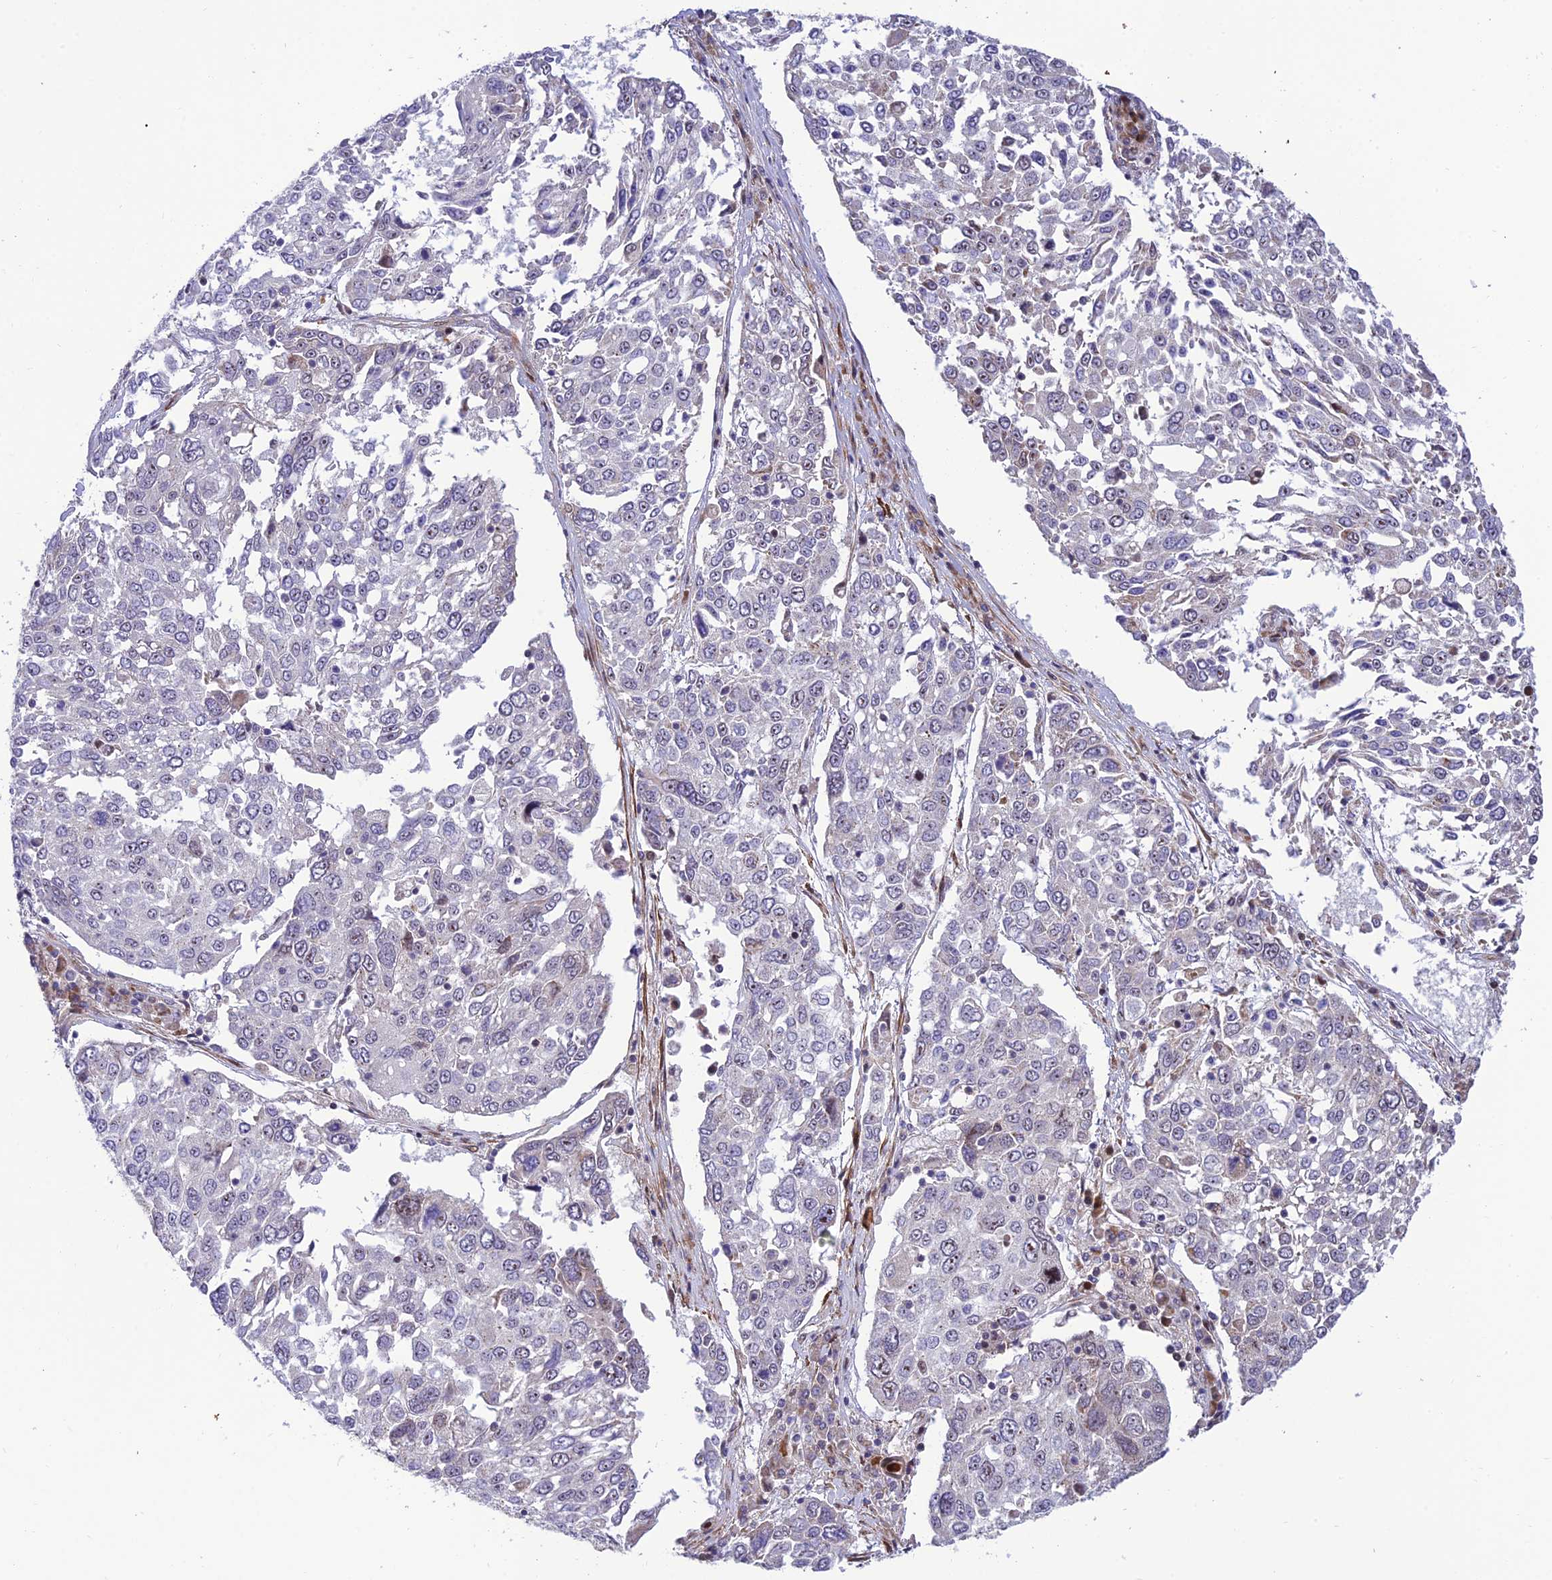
{"staining": {"intensity": "negative", "quantity": "none", "location": "none"}, "tissue": "lung cancer", "cell_type": "Tumor cells", "image_type": "cancer", "snomed": [{"axis": "morphology", "description": "Squamous cell carcinoma, NOS"}, {"axis": "topography", "description": "Lung"}], "caption": "Human lung cancer (squamous cell carcinoma) stained for a protein using immunohistochemistry displays no positivity in tumor cells.", "gene": "KBTBD7", "patient": {"sex": "male", "age": 65}}